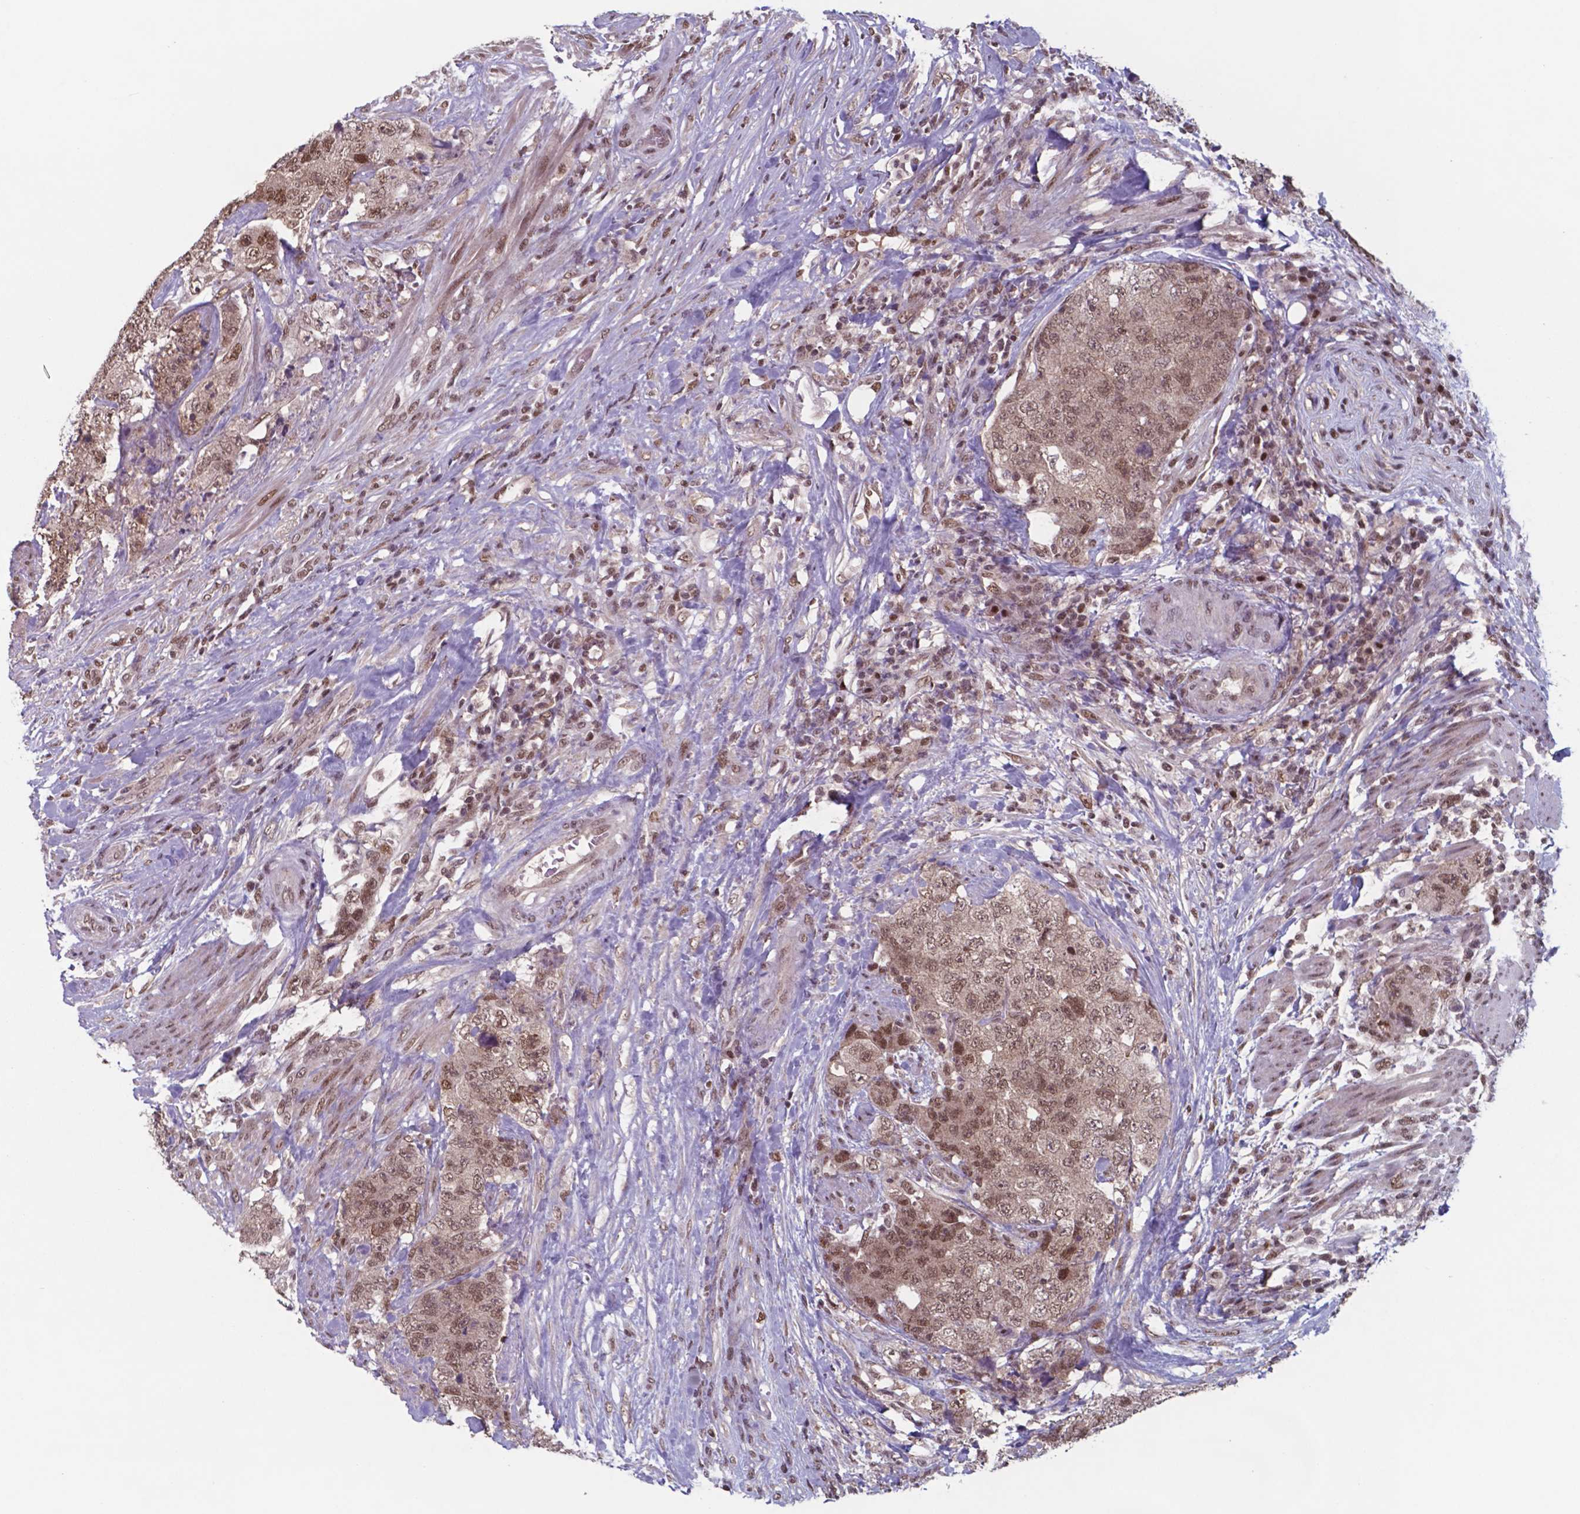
{"staining": {"intensity": "moderate", "quantity": ">75%", "location": "nuclear"}, "tissue": "urothelial cancer", "cell_type": "Tumor cells", "image_type": "cancer", "snomed": [{"axis": "morphology", "description": "Urothelial carcinoma, High grade"}, {"axis": "topography", "description": "Urinary bladder"}], "caption": "Moderate nuclear expression is seen in approximately >75% of tumor cells in high-grade urothelial carcinoma. Immunohistochemistry stains the protein of interest in brown and the nuclei are stained blue.", "gene": "UBA1", "patient": {"sex": "female", "age": 78}}